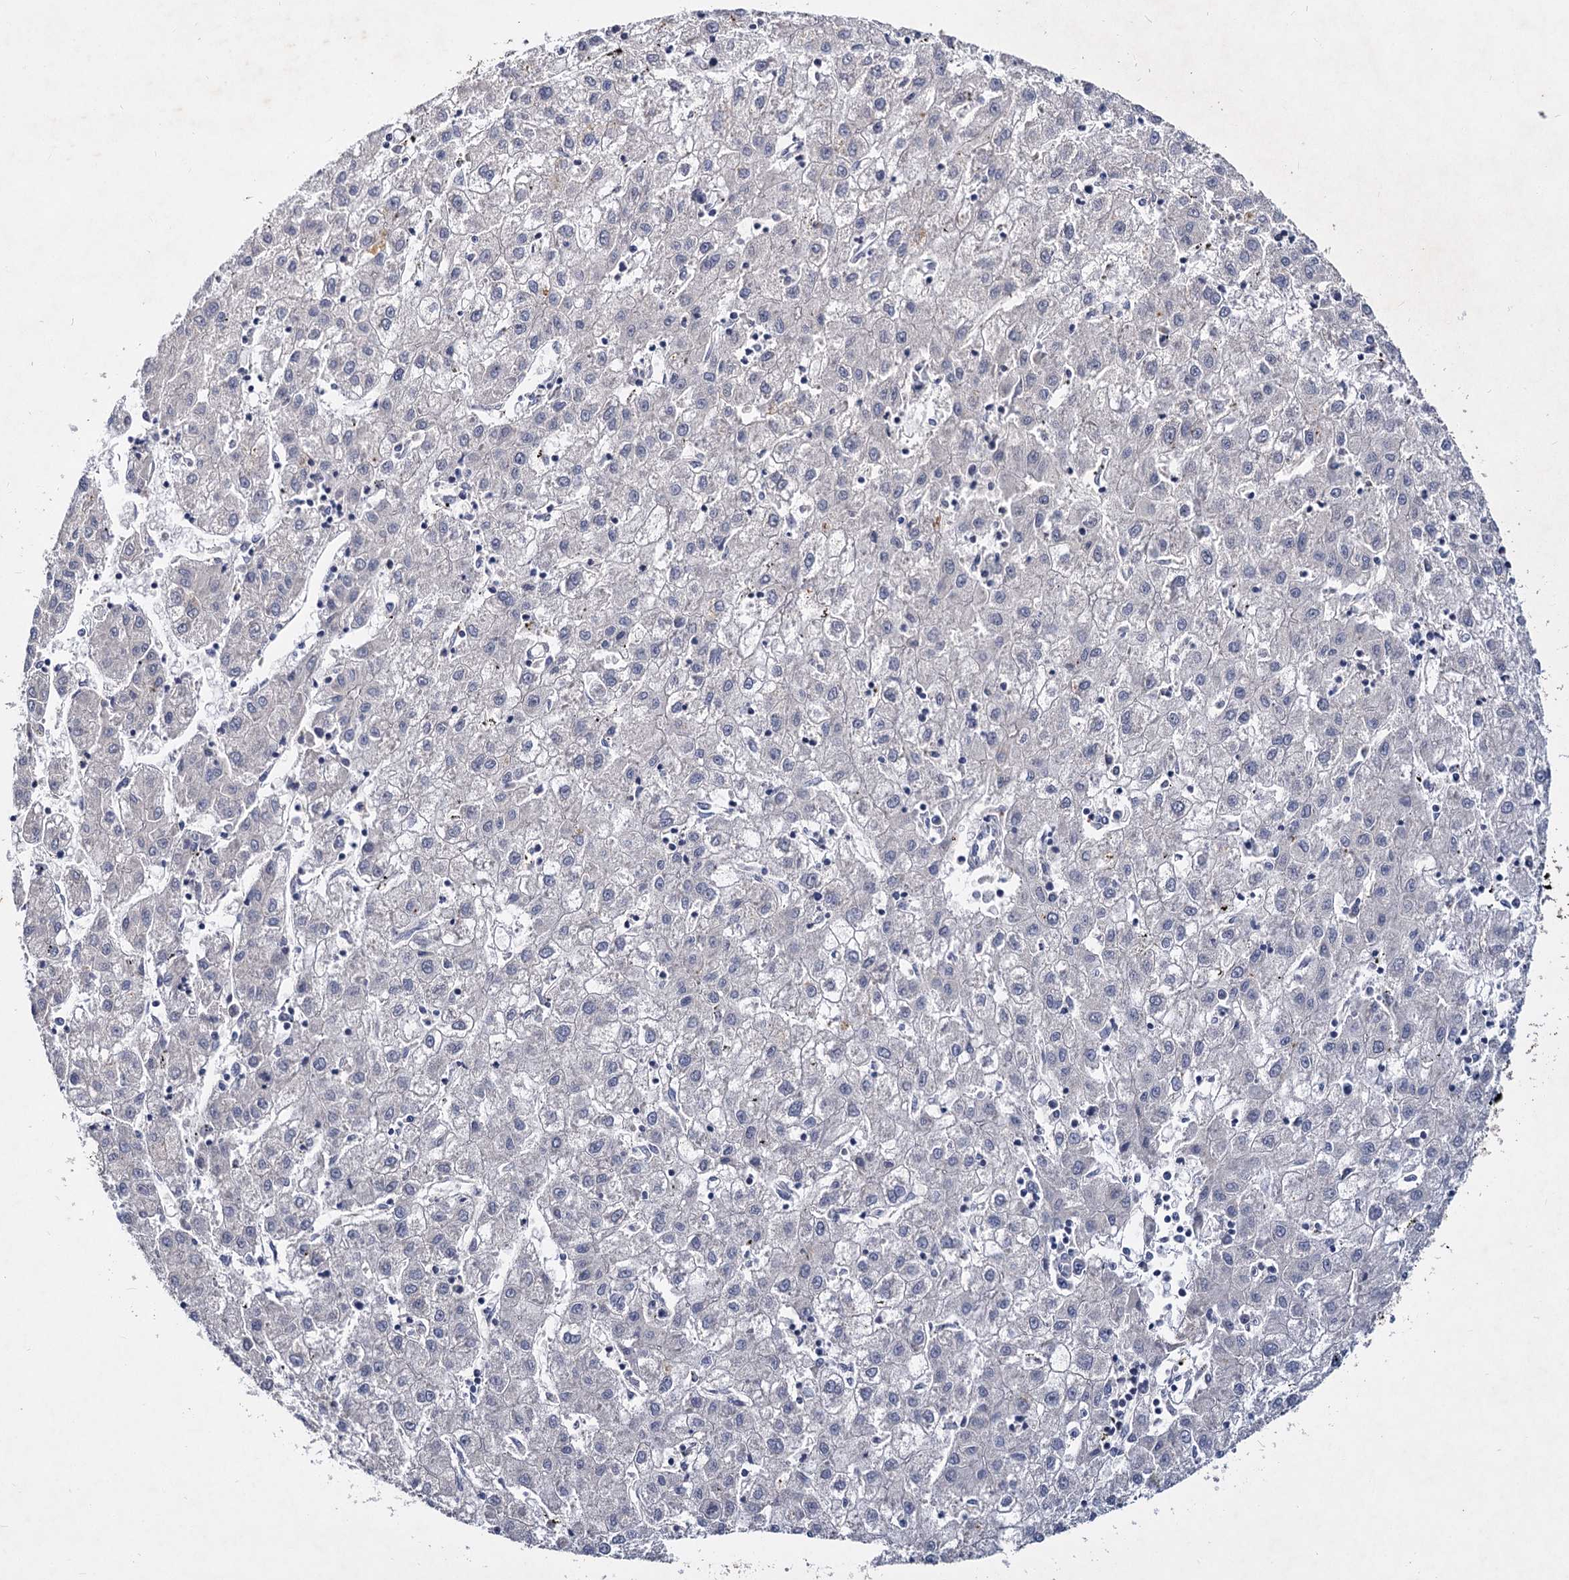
{"staining": {"intensity": "negative", "quantity": "none", "location": "none"}, "tissue": "liver cancer", "cell_type": "Tumor cells", "image_type": "cancer", "snomed": [{"axis": "morphology", "description": "Carcinoma, Hepatocellular, NOS"}, {"axis": "topography", "description": "Liver"}], "caption": "Tumor cells show no significant staining in liver cancer.", "gene": "ATP9A", "patient": {"sex": "male", "age": 72}}